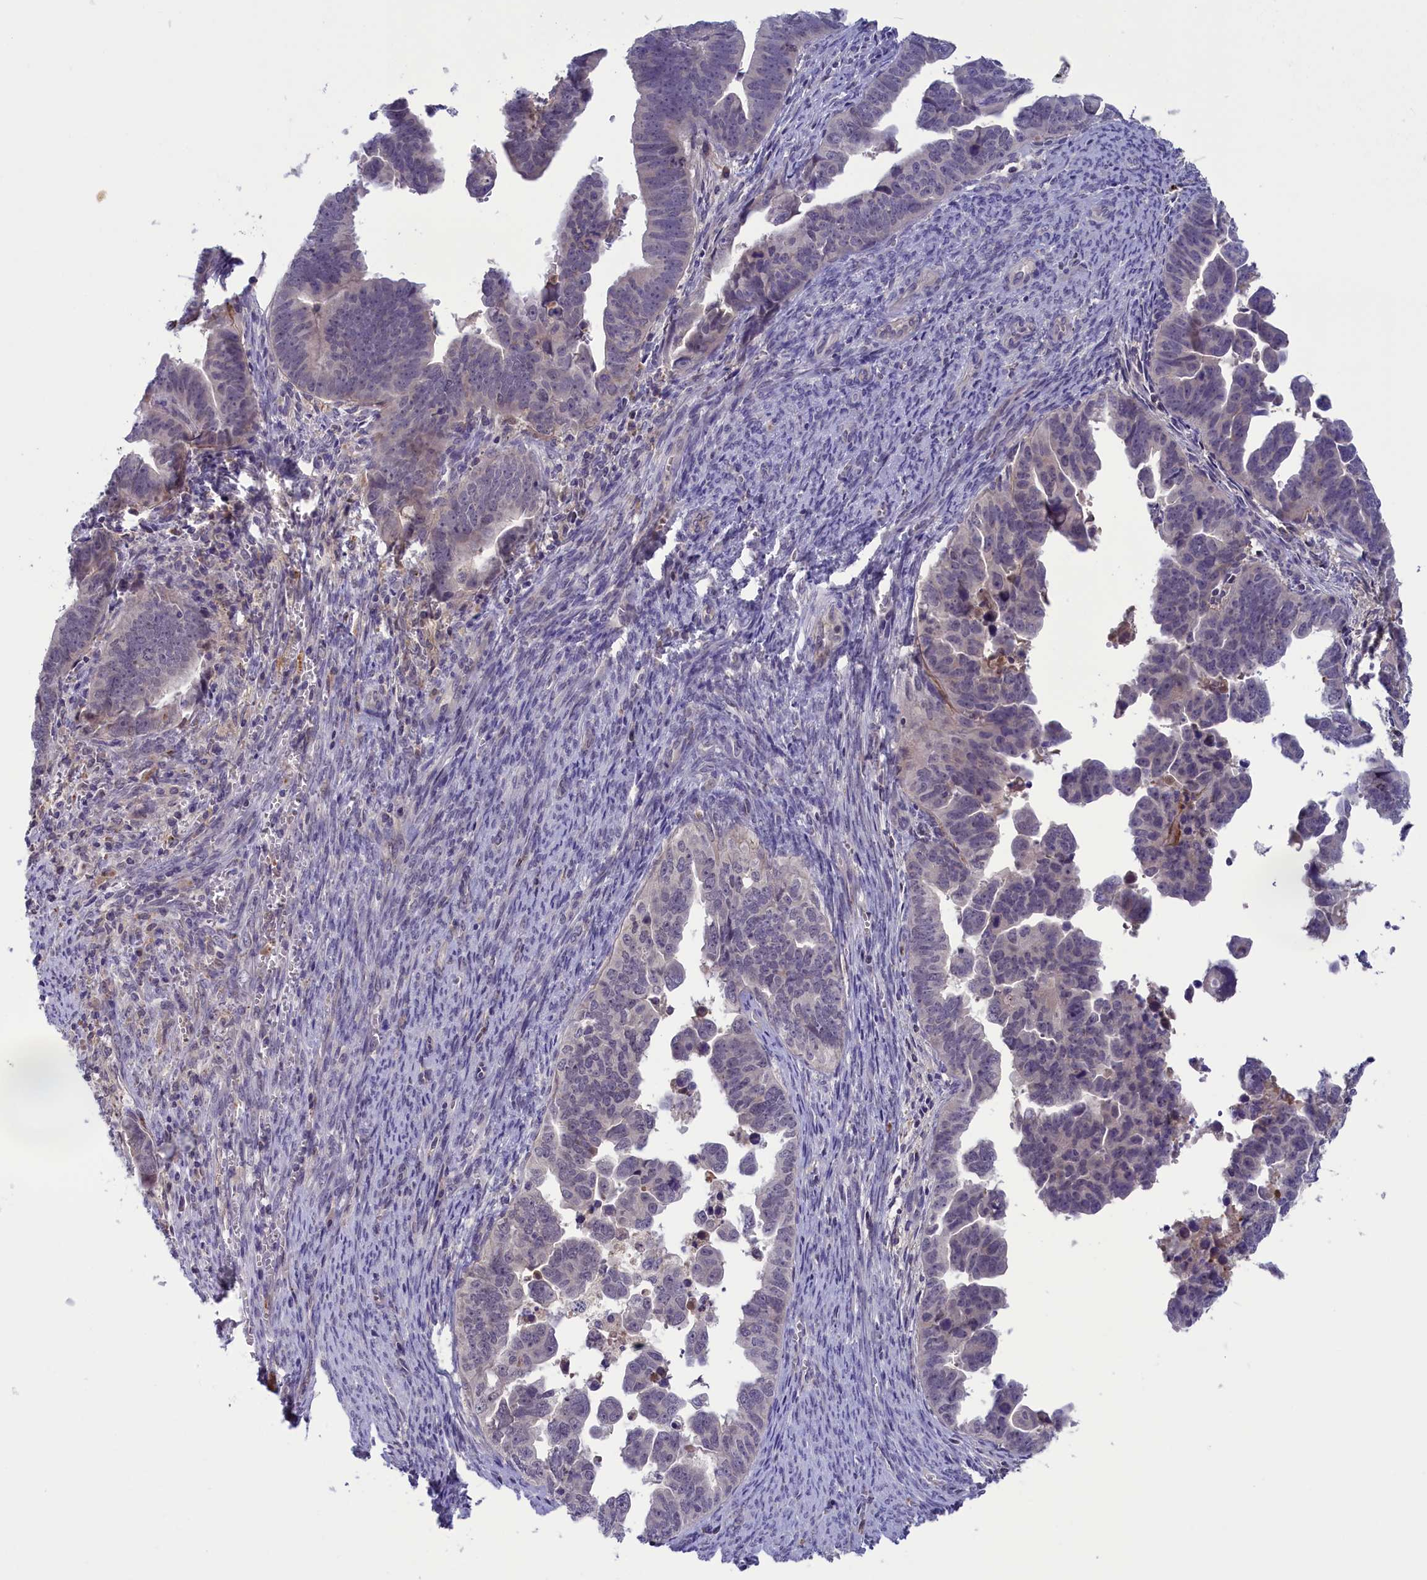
{"staining": {"intensity": "negative", "quantity": "none", "location": "none"}, "tissue": "endometrial cancer", "cell_type": "Tumor cells", "image_type": "cancer", "snomed": [{"axis": "morphology", "description": "Adenocarcinoma, NOS"}, {"axis": "topography", "description": "Endometrium"}], "caption": "This is an IHC micrograph of endometrial cancer. There is no expression in tumor cells.", "gene": "STYX", "patient": {"sex": "female", "age": 75}}